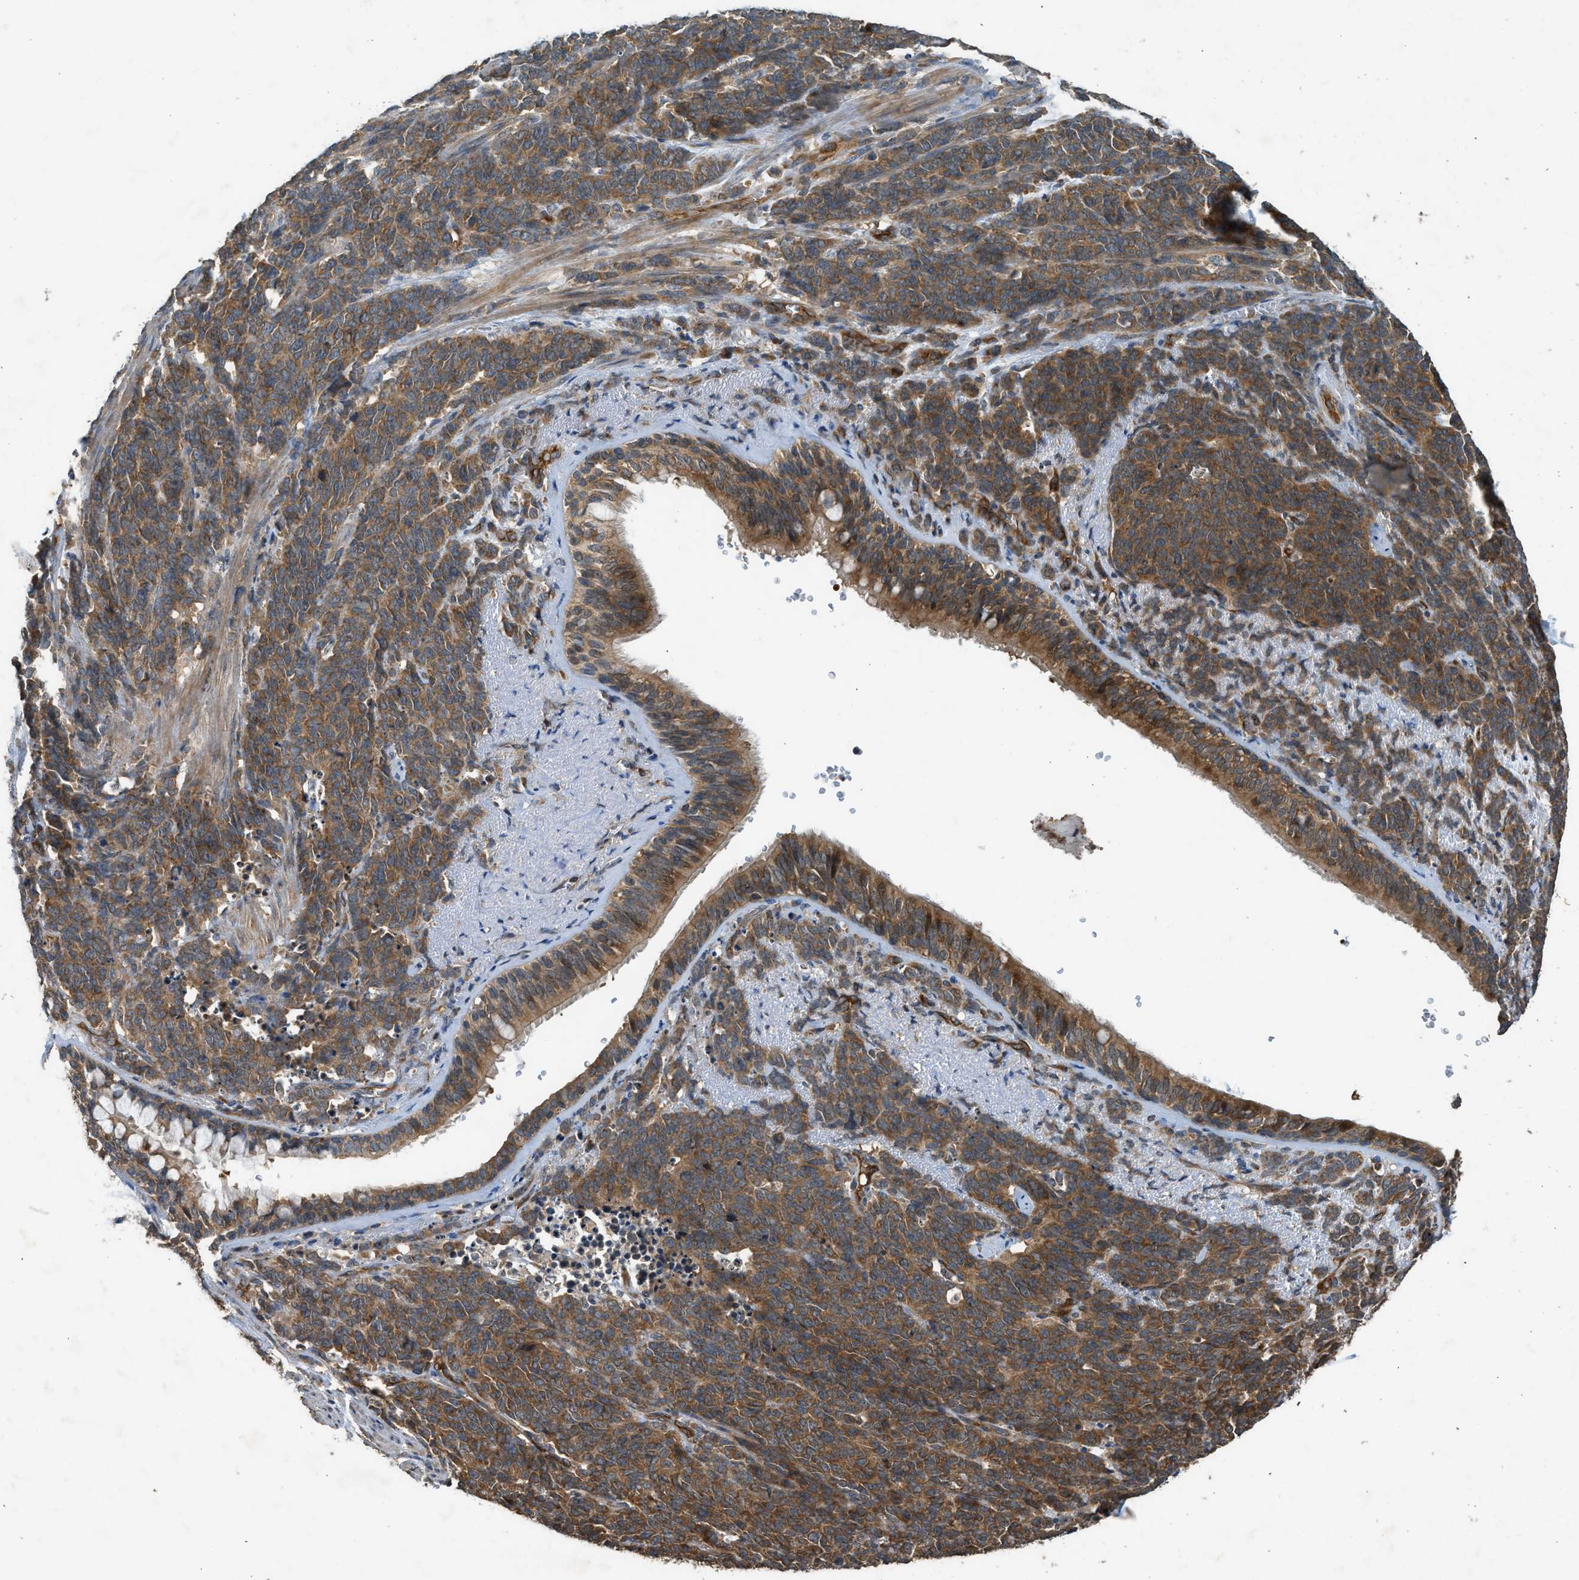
{"staining": {"intensity": "moderate", "quantity": ">75%", "location": "cytoplasmic/membranous"}, "tissue": "lung cancer", "cell_type": "Tumor cells", "image_type": "cancer", "snomed": [{"axis": "morphology", "description": "Neoplasm, malignant, NOS"}, {"axis": "topography", "description": "Lung"}], "caption": "Lung cancer (neoplasm (malignant)) tissue demonstrates moderate cytoplasmic/membranous positivity in about >75% of tumor cells (Brightfield microscopy of DAB IHC at high magnification).", "gene": "HIP1R", "patient": {"sex": "female", "age": 58}}